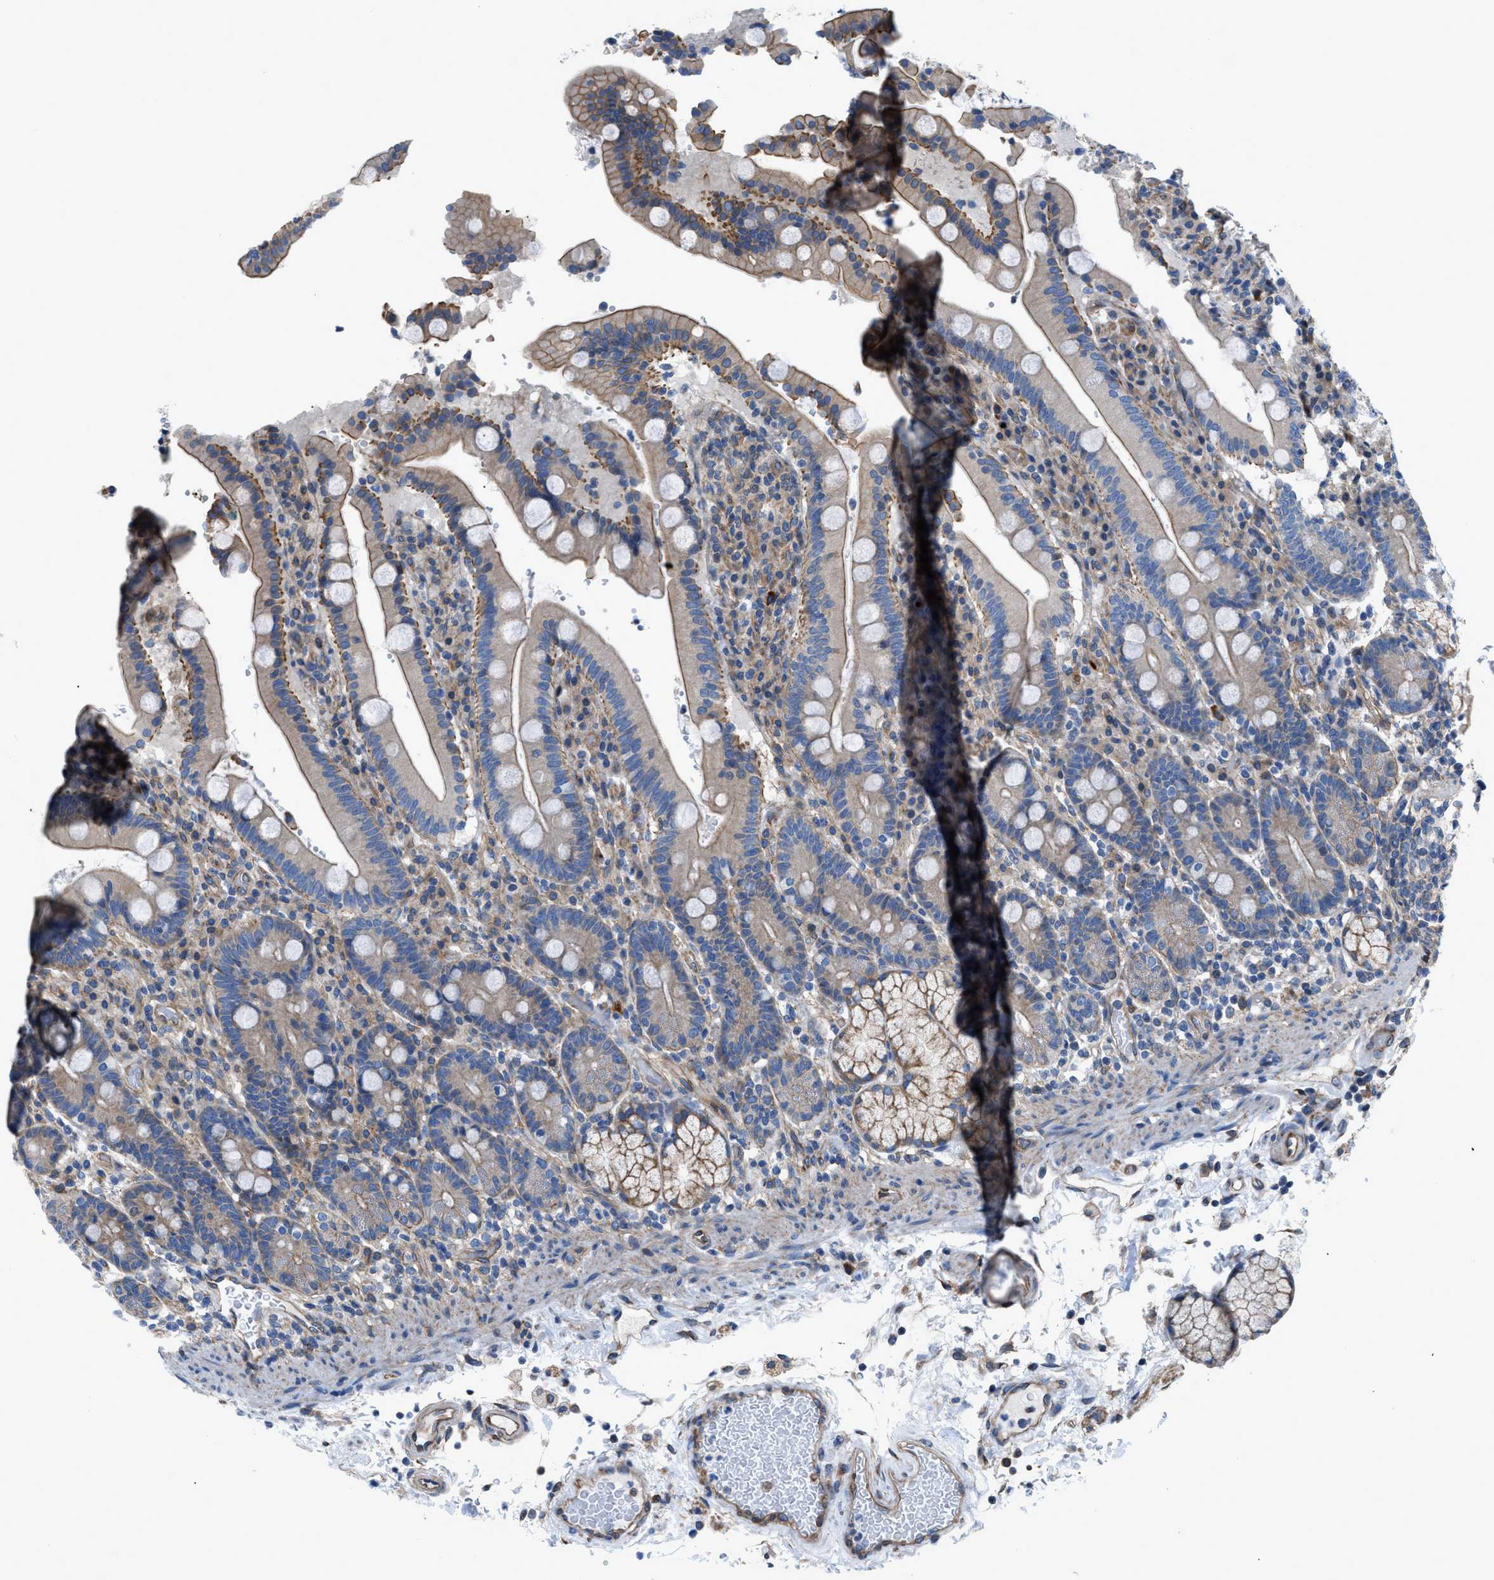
{"staining": {"intensity": "moderate", "quantity": "25%-75%", "location": "cytoplasmic/membranous"}, "tissue": "duodenum", "cell_type": "Glandular cells", "image_type": "normal", "snomed": [{"axis": "morphology", "description": "Normal tissue, NOS"}, {"axis": "topography", "description": "Small intestine, NOS"}], "caption": "This is a micrograph of IHC staining of unremarkable duodenum, which shows moderate expression in the cytoplasmic/membranous of glandular cells.", "gene": "DMAC1", "patient": {"sex": "female", "age": 71}}